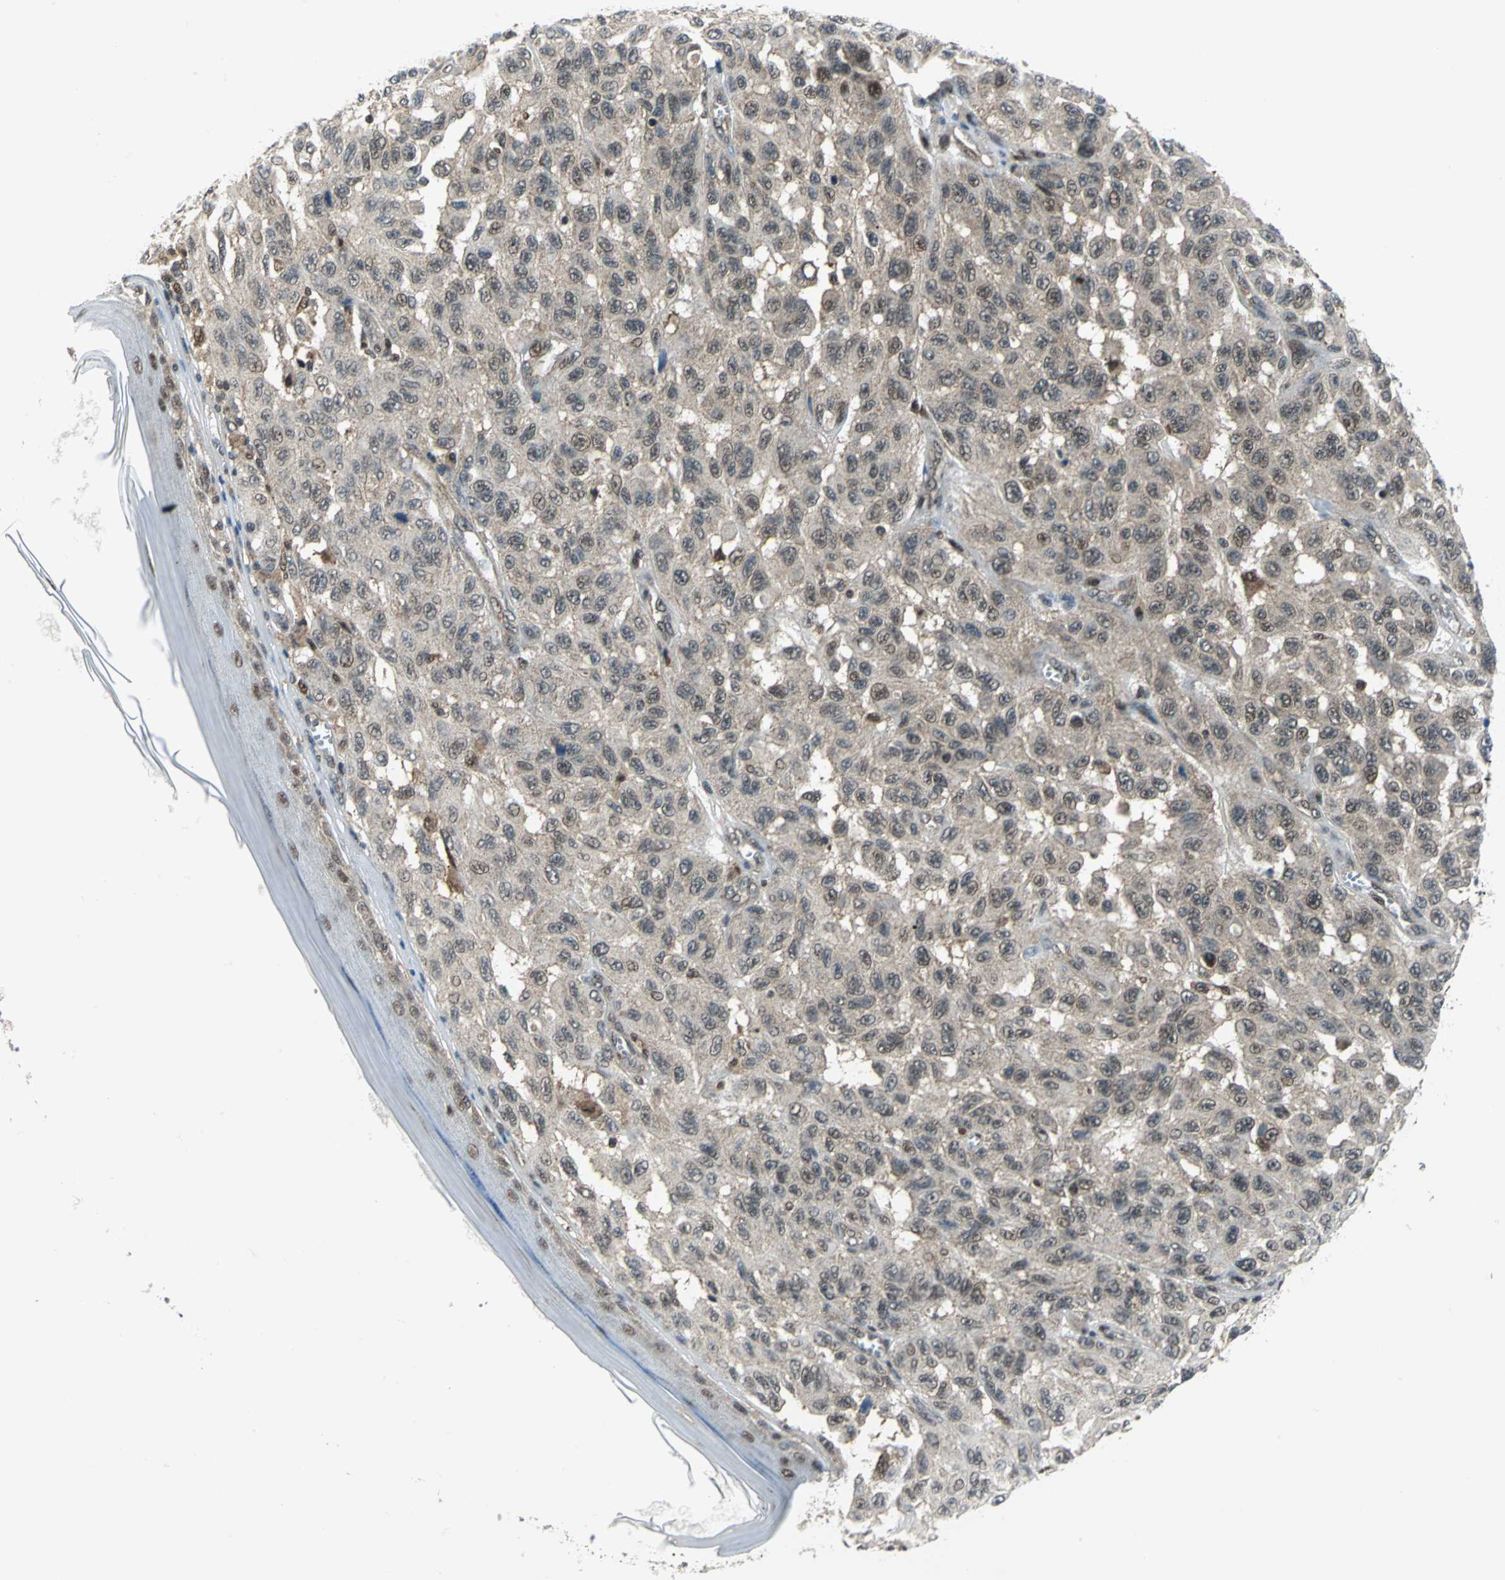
{"staining": {"intensity": "weak", "quantity": "25%-75%", "location": "nuclear"}, "tissue": "melanoma", "cell_type": "Tumor cells", "image_type": "cancer", "snomed": [{"axis": "morphology", "description": "Malignant melanoma, NOS"}, {"axis": "topography", "description": "Skin"}], "caption": "Weak nuclear protein staining is appreciated in about 25%-75% of tumor cells in malignant melanoma.", "gene": "PSMA4", "patient": {"sex": "male", "age": 30}}